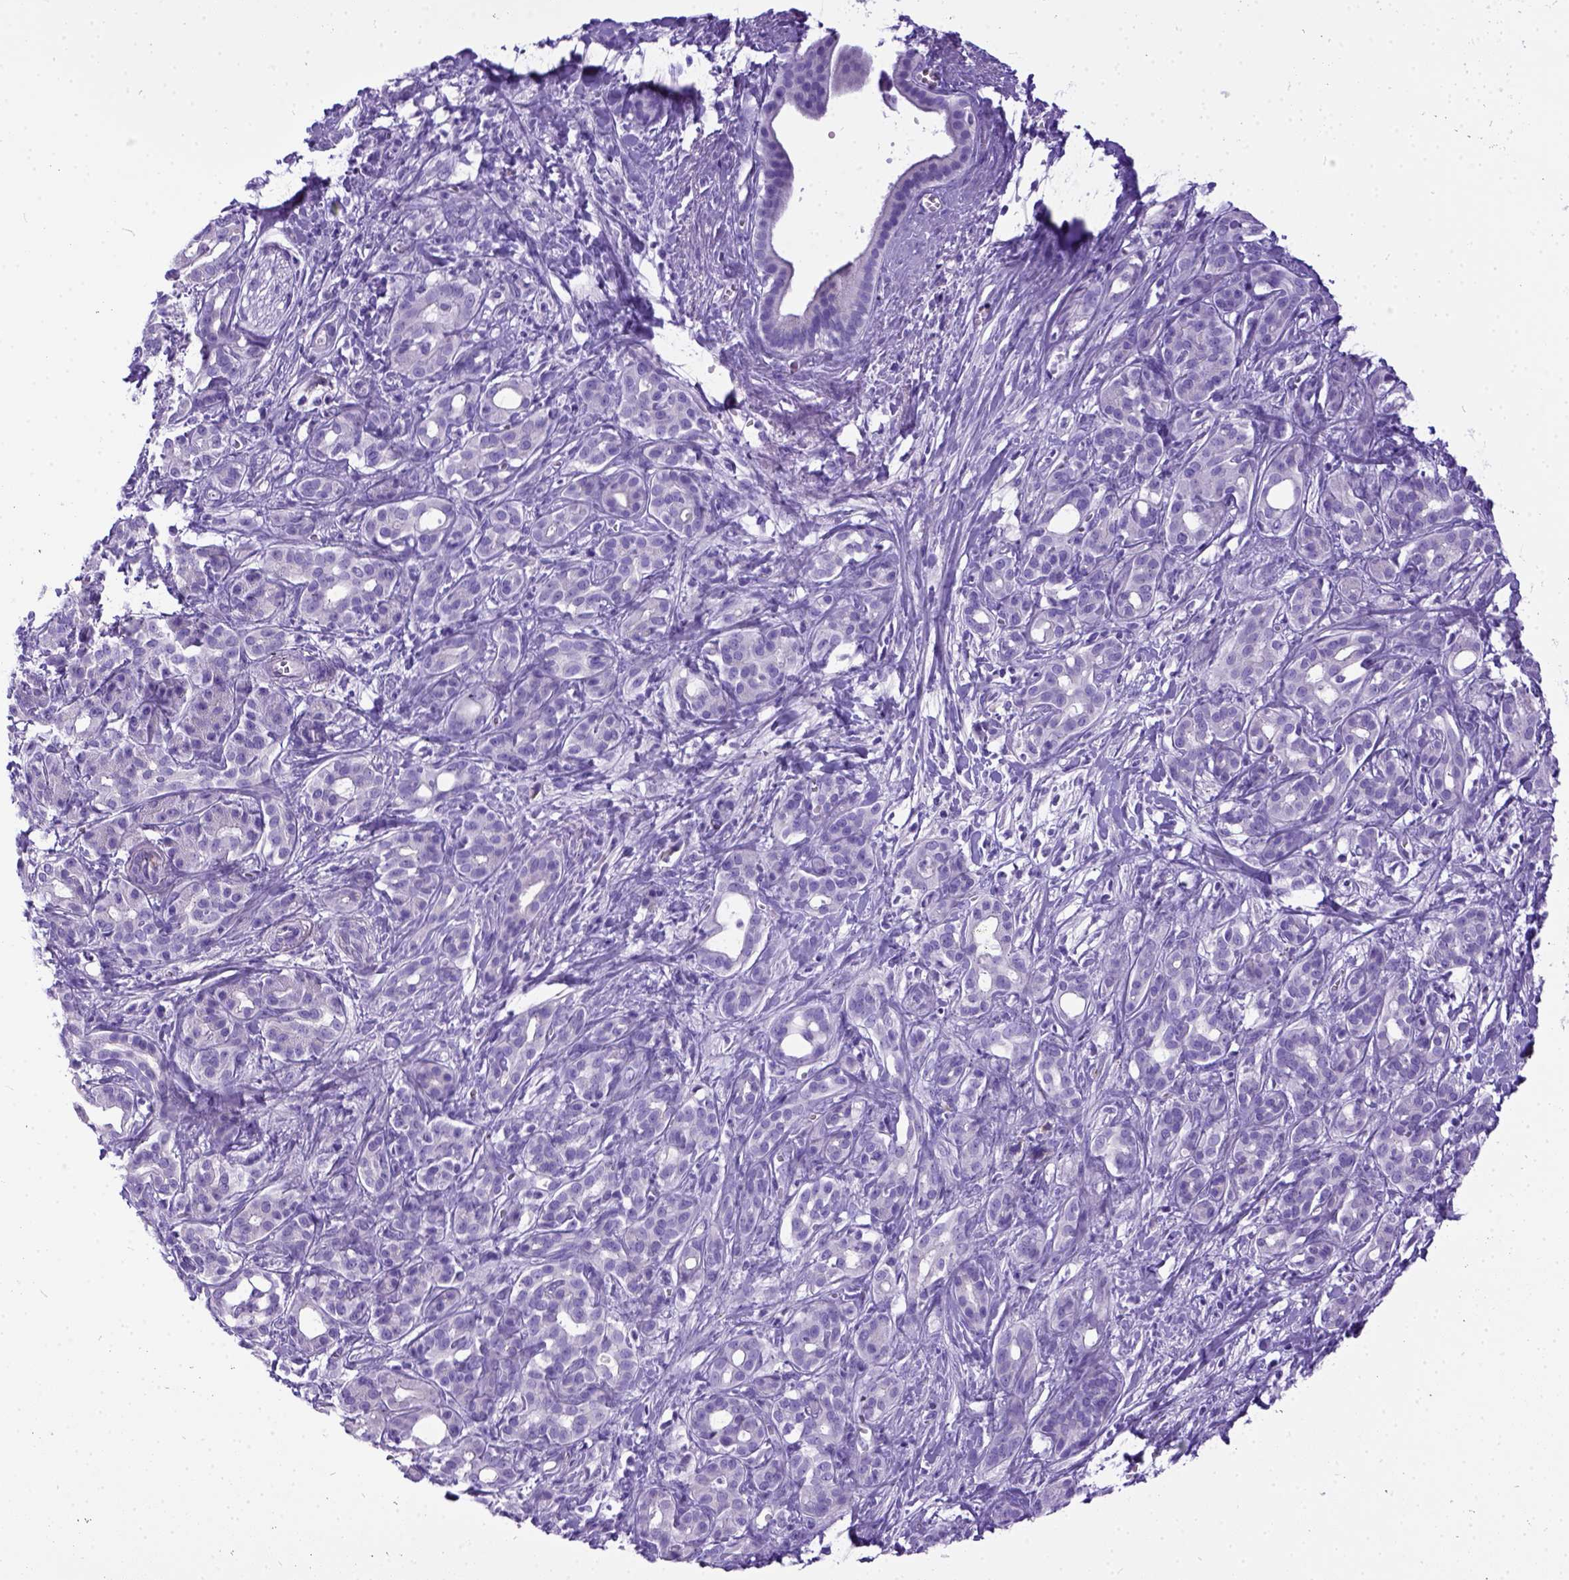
{"staining": {"intensity": "negative", "quantity": "none", "location": "none"}, "tissue": "pancreatic cancer", "cell_type": "Tumor cells", "image_type": "cancer", "snomed": [{"axis": "morphology", "description": "Adenocarcinoma, NOS"}, {"axis": "topography", "description": "Pancreas"}], "caption": "This is an IHC photomicrograph of human pancreatic cancer (adenocarcinoma). There is no staining in tumor cells.", "gene": "IGF2", "patient": {"sex": "male", "age": 61}}